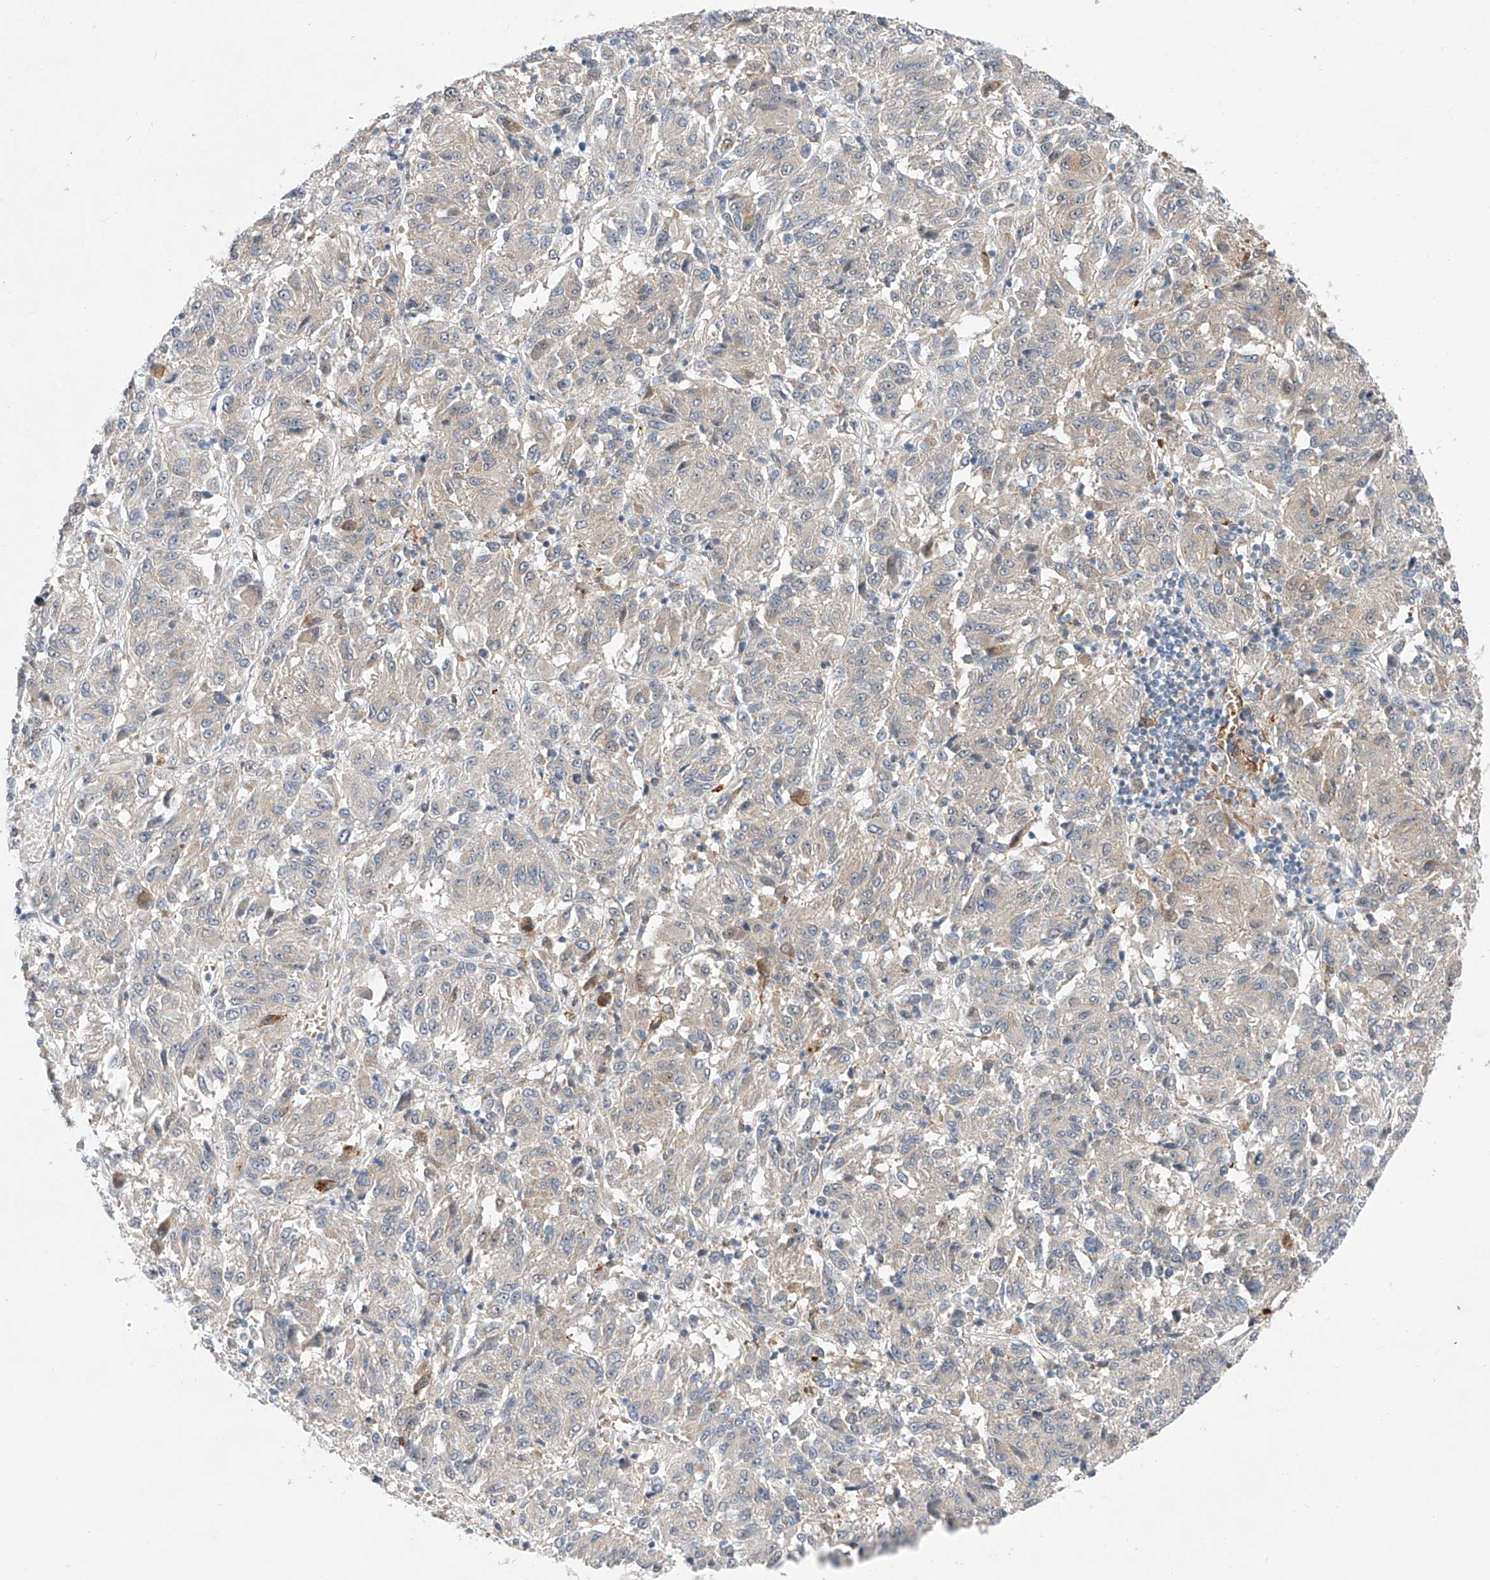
{"staining": {"intensity": "negative", "quantity": "none", "location": "none"}, "tissue": "melanoma", "cell_type": "Tumor cells", "image_type": "cancer", "snomed": [{"axis": "morphology", "description": "Malignant melanoma, Metastatic site"}, {"axis": "topography", "description": "Lung"}], "caption": "Micrograph shows no significant protein expression in tumor cells of melanoma. The staining is performed using DAB brown chromogen with nuclei counter-stained in using hematoxylin.", "gene": "CLDND1", "patient": {"sex": "male", "age": 64}}